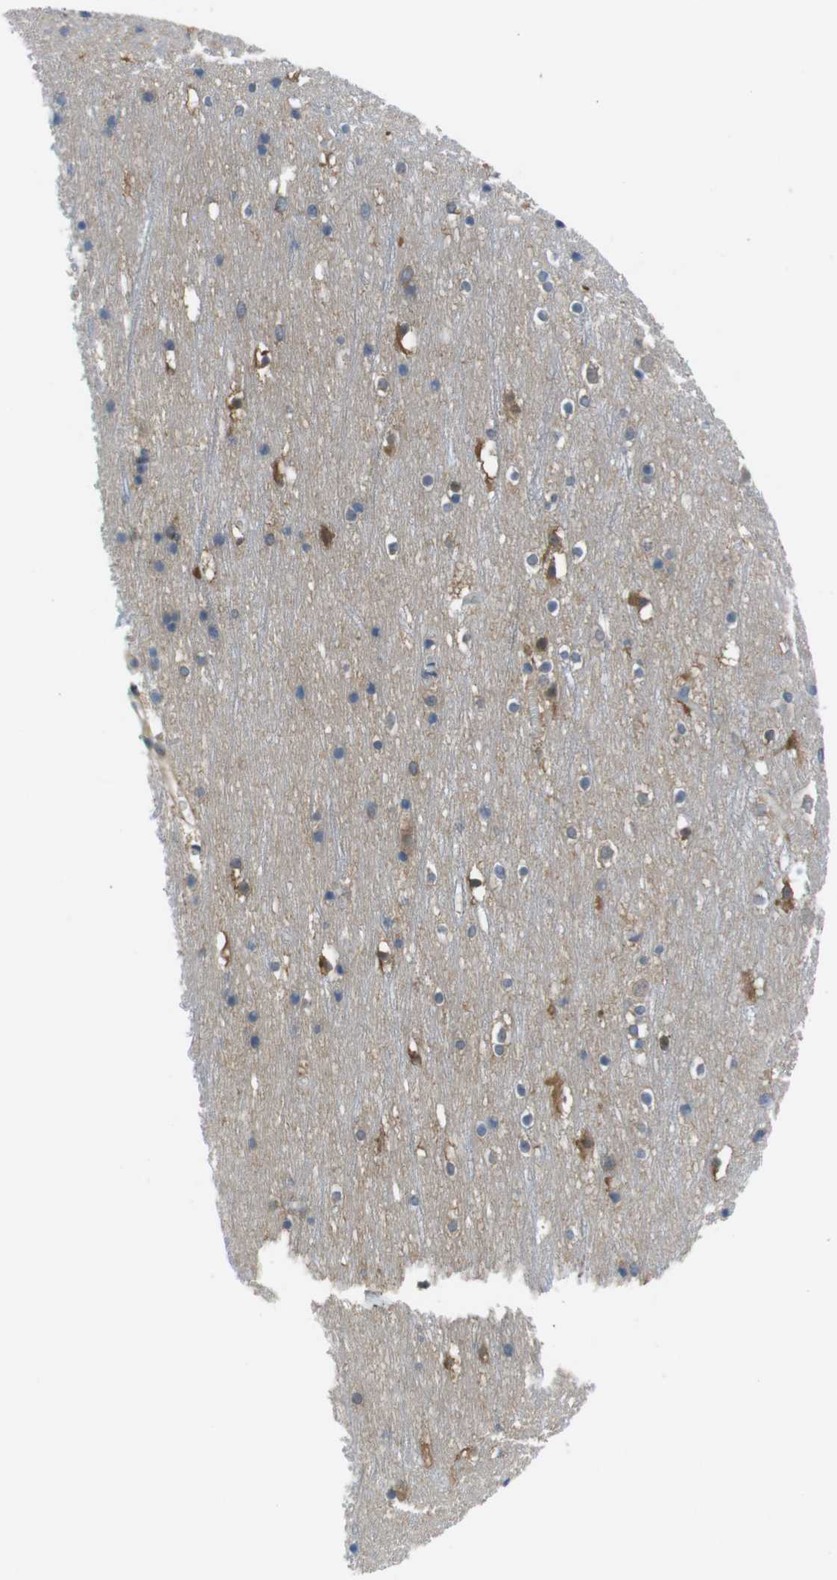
{"staining": {"intensity": "moderate", "quantity": ">75%", "location": "cytoplasmic/membranous"}, "tissue": "cerebral cortex", "cell_type": "Endothelial cells", "image_type": "normal", "snomed": [{"axis": "morphology", "description": "Normal tissue, NOS"}, {"axis": "topography", "description": "Cerebral cortex"}], "caption": "A brown stain labels moderate cytoplasmic/membranous expression of a protein in endothelial cells of unremarkable human cerebral cortex. (DAB (3,3'-diaminobenzidine) IHC with brightfield microscopy, high magnification).", "gene": "MTHFD1L", "patient": {"sex": "male", "age": 45}}